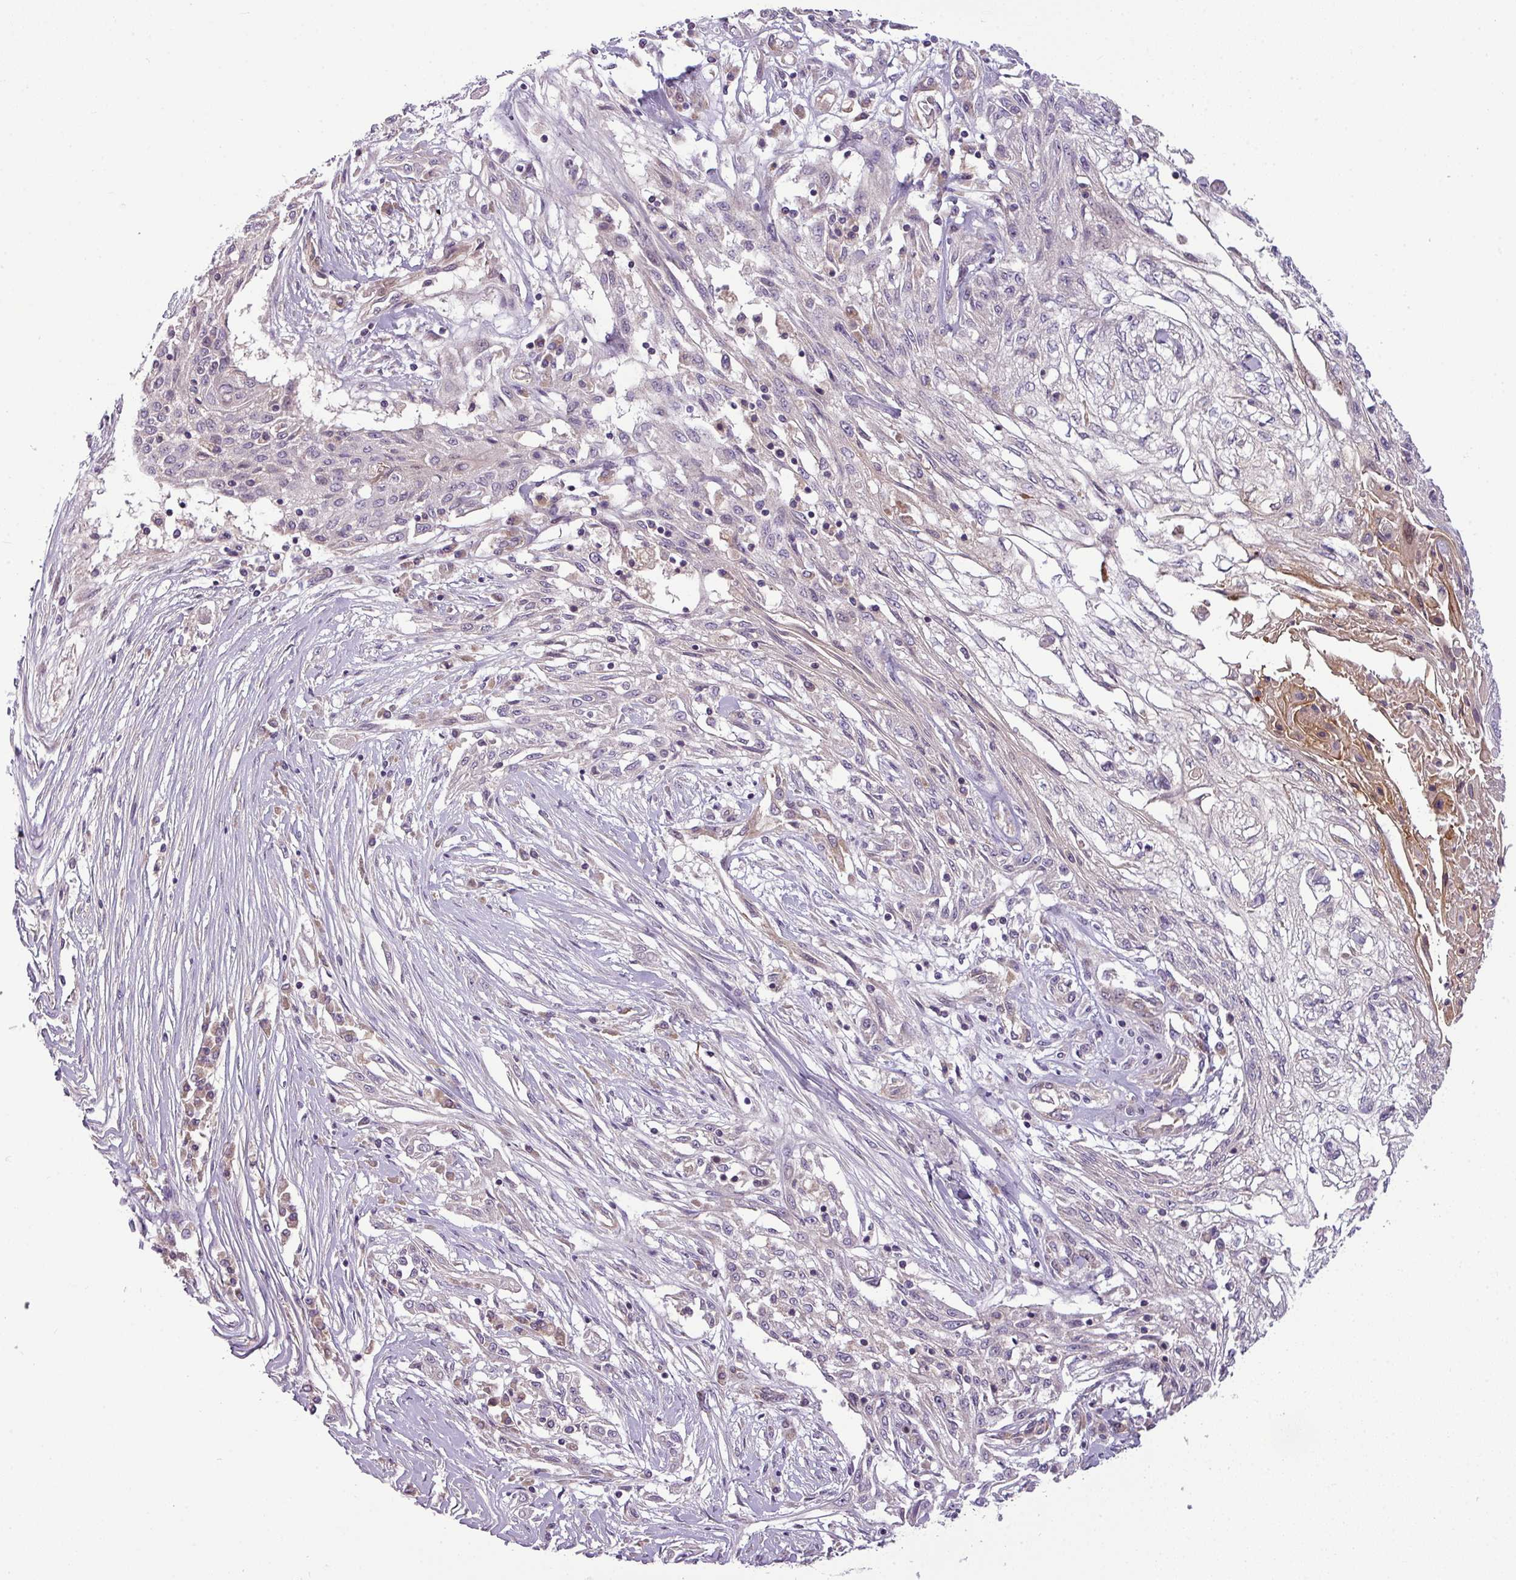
{"staining": {"intensity": "negative", "quantity": "none", "location": "none"}, "tissue": "skin cancer", "cell_type": "Tumor cells", "image_type": "cancer", "snomed": [{"axis": "morphology", "description": "Squamous cell carcinoma, NOS"}, {"axis": "morphology", "description": "Squamous cell carcinoma, metastatic, NOS"}, {"axis": "topography", "description": "Skin"}, {"axis": "topography", "description": "Lymph node"}], "caption": "Tumor cells are negative for protein expression in human skin cancer.", "gene": "ZNF35", "patient": {"sex": "male", "age": 75}}